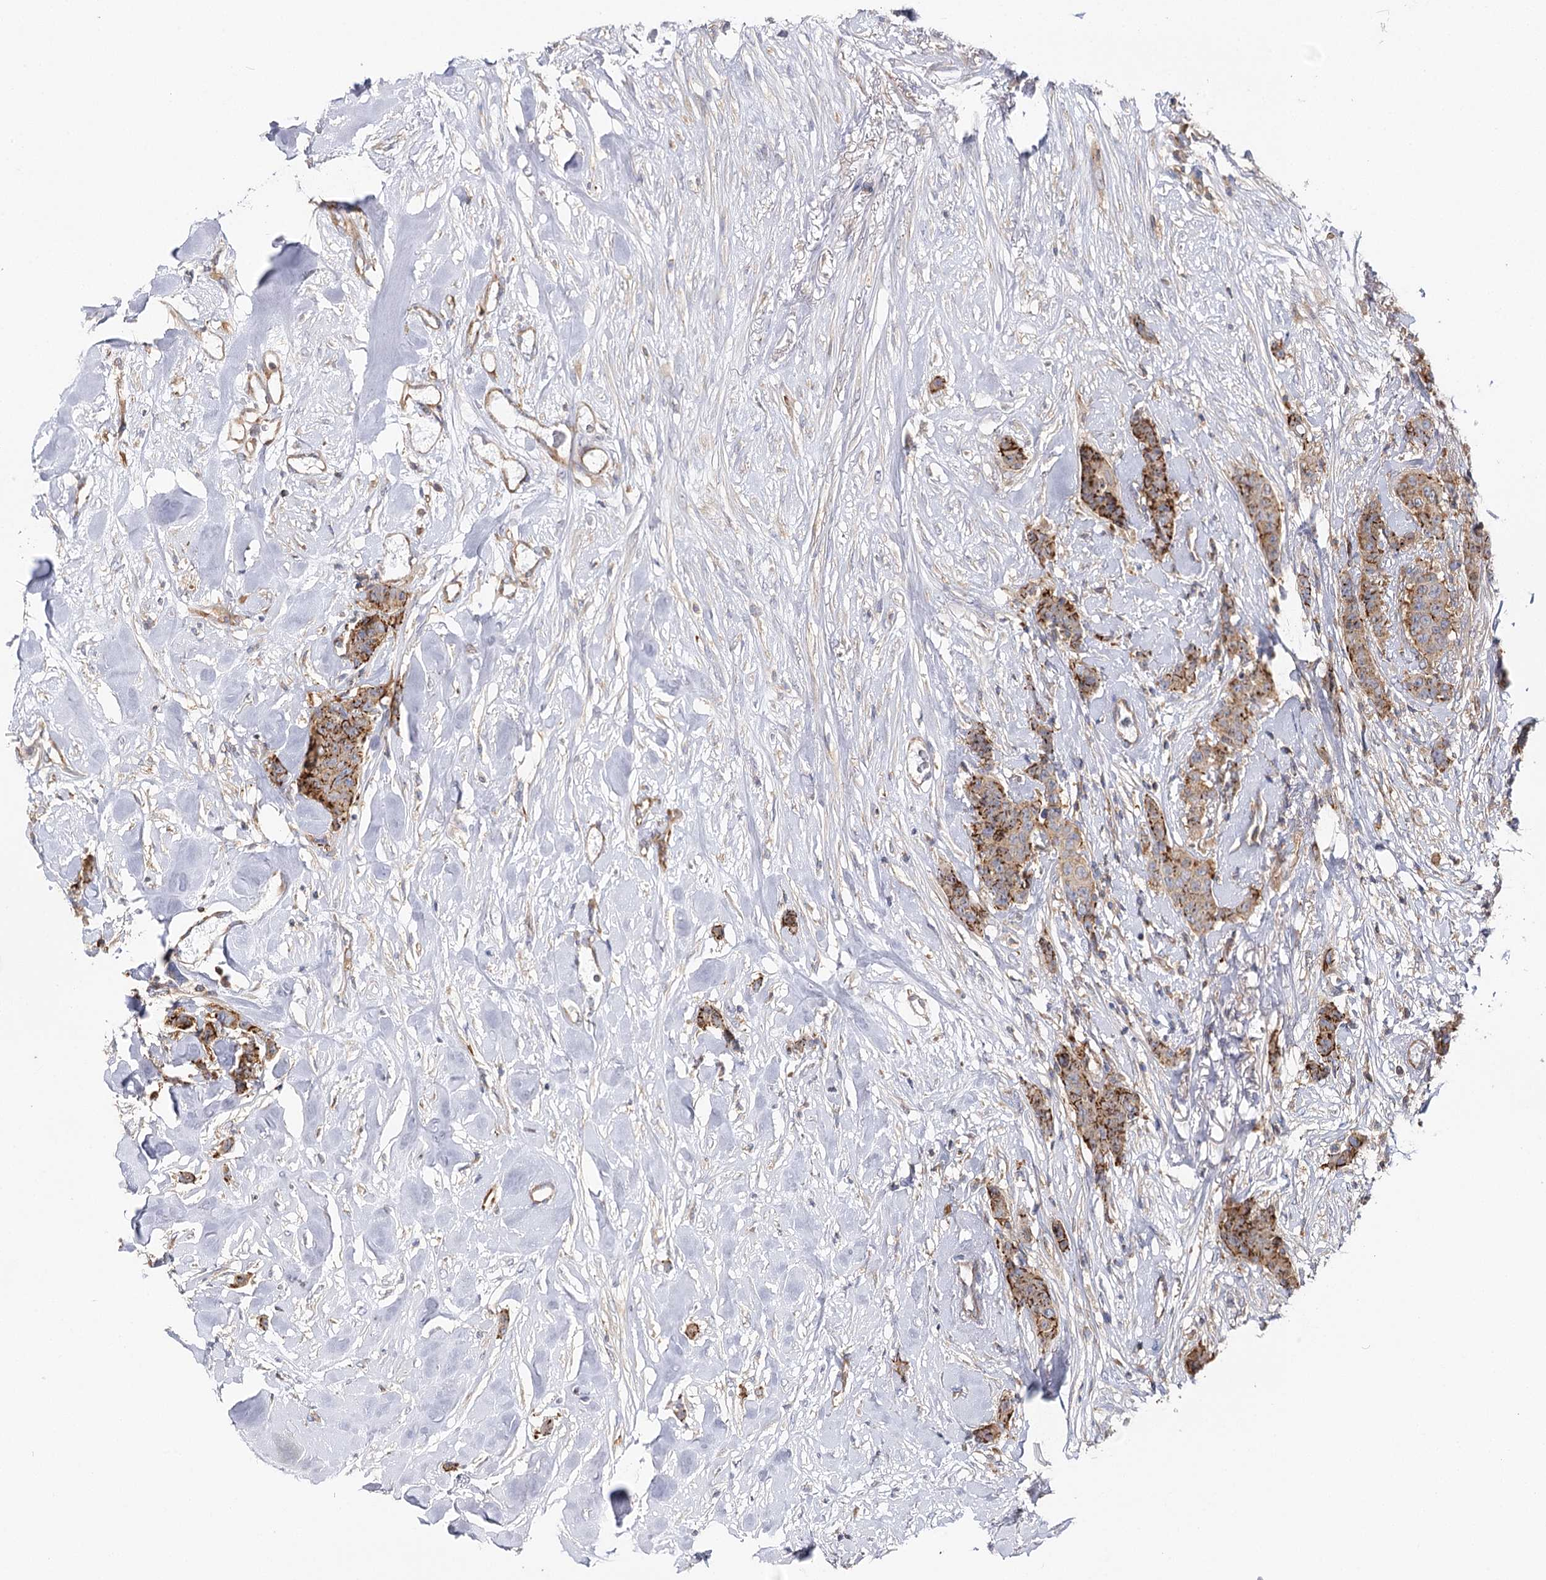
{"staining": {"intensity": "moderate", "quantity": ">75%", "location": "cytoplasmic/membranous"}, "tissue": "breast cancer", "cell_type": "Tumor cells", "image_type": "cancer", "snomed": [{"axis": "morphology", "description": "Duct carcinoma"}, {"axis": "topography", "description": "Breast"}], "caption": "Breast cancer was stained to show a protein in brown. There is medium levels of moderate cytoplasmic/membranous staining in approximately >75% of tumor cells.", "gene": "SEC24B", "patient": {"sex": "female", "age": 40}}